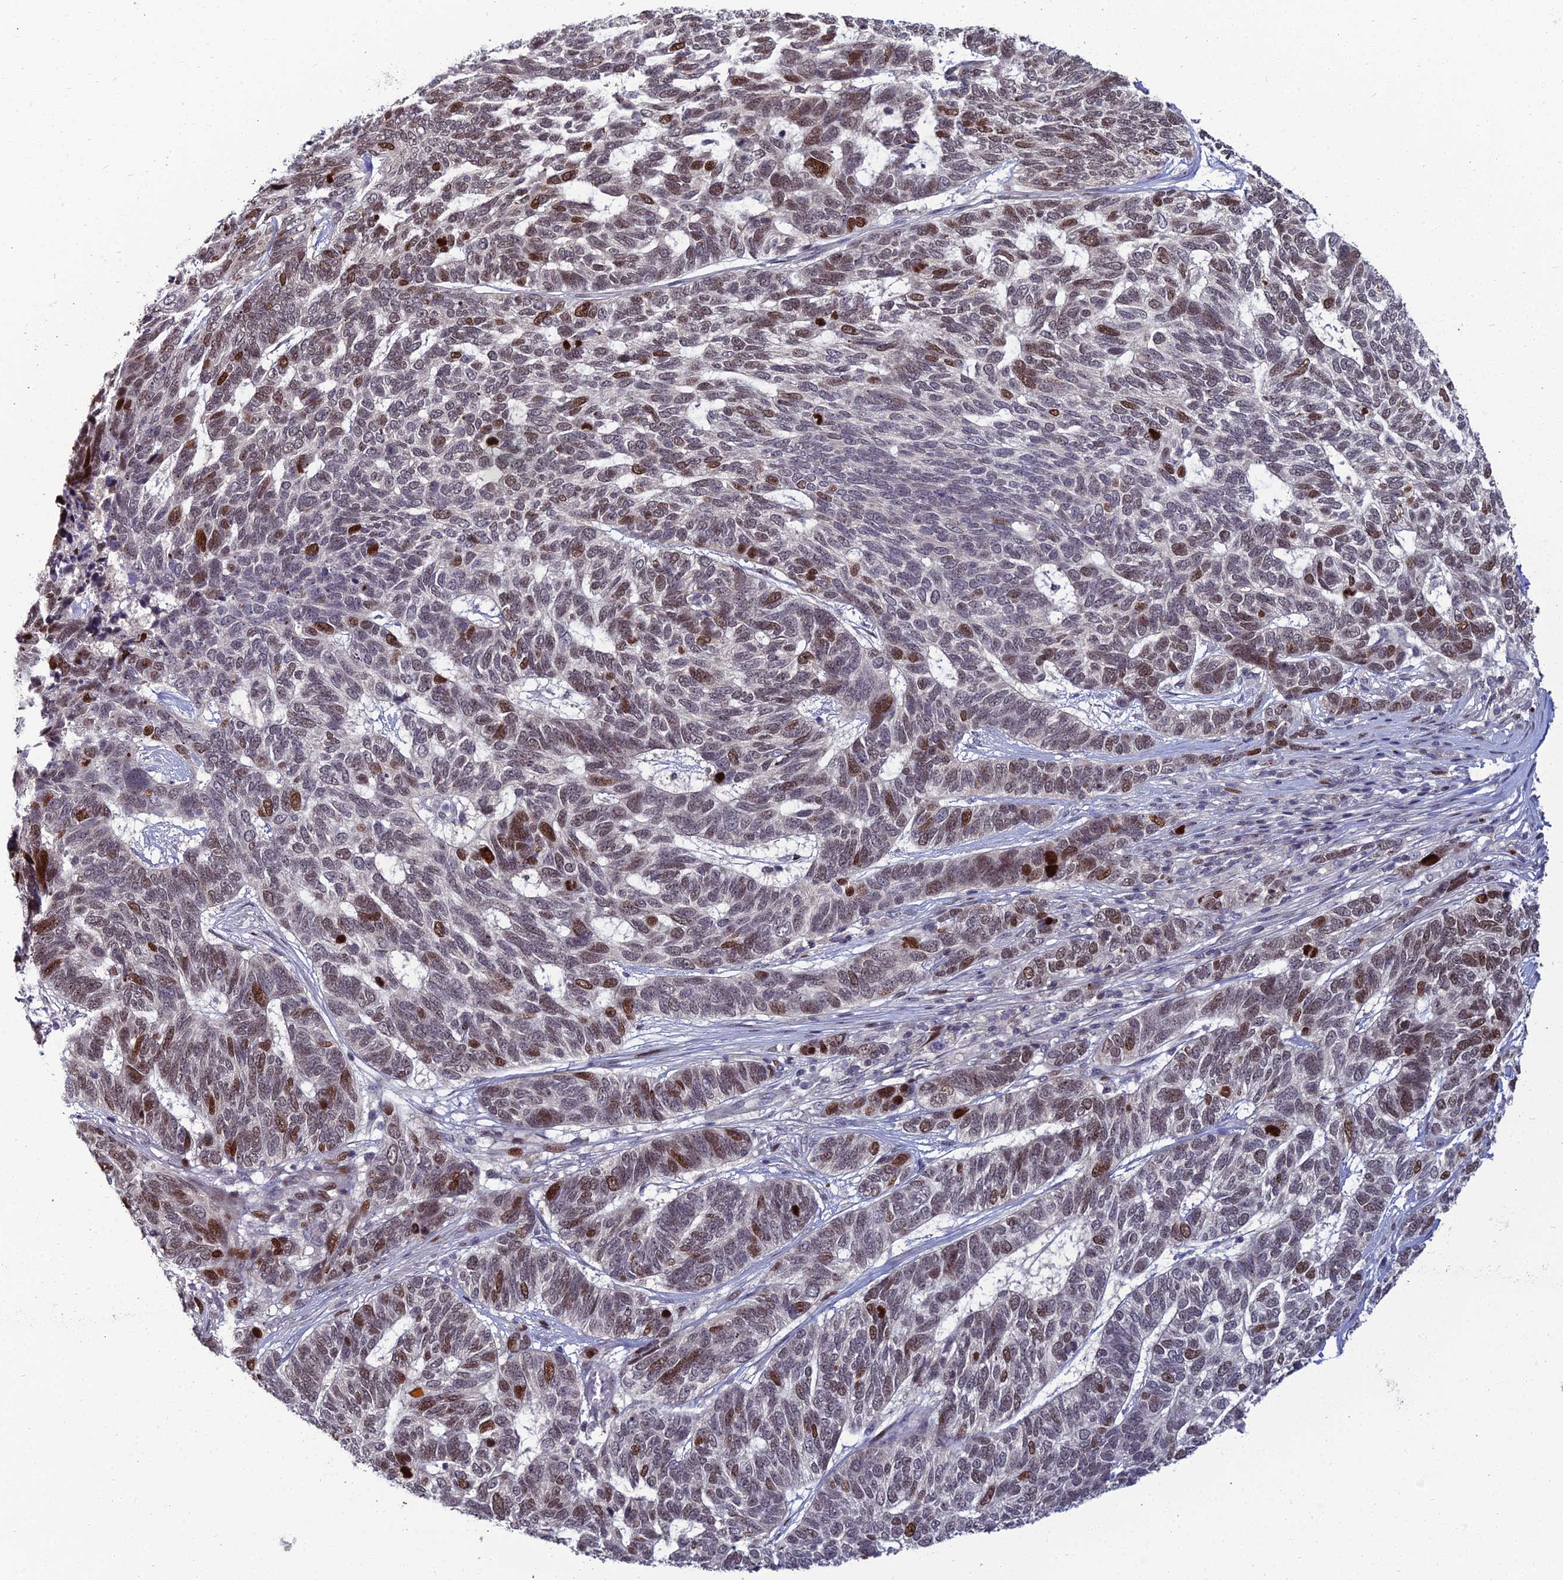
{"staining": {"intensity": "strong", "quantity": "<25%", "location": "nuclear"}, "tissue": "skin cancer", "cell_type": "Tumor cells", "image_type": "cancer", "snomed": [{"axis": "morphology", "description": "Basal cell carcinoma"}, {"axis": "topography", "description": "Skin"}], "caption": "The immunohistochemical stain labels strong nuclear expression in tumor cells of skin cancer tissue. Nuclei are stained in blue.", "gene": "TAF9B", "patient": {"sex": "female", "age": 65}}